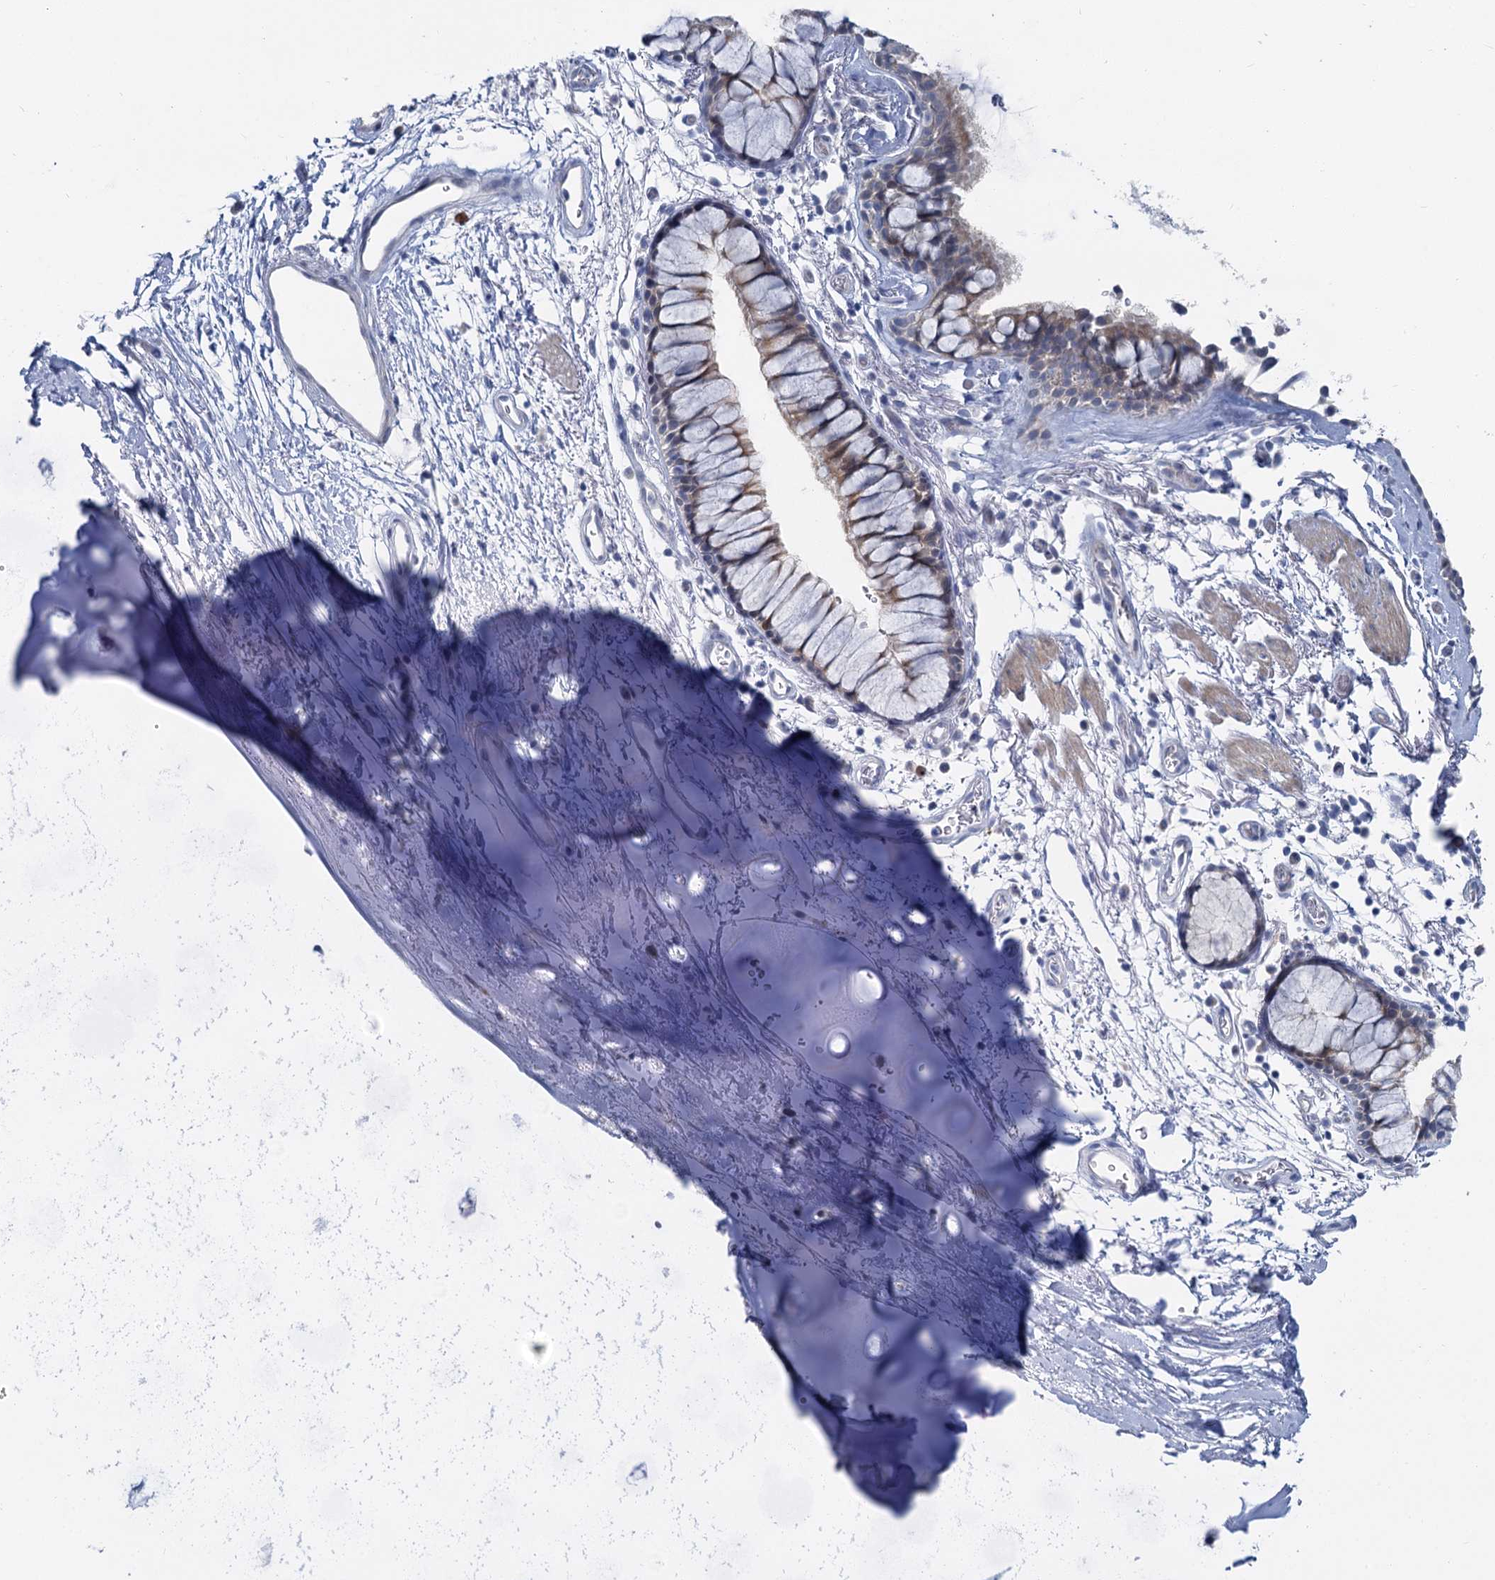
{"staining": {"intensity": "weak", "quantity": "25%-75%", "location": "cytoplasmic/membranous"}, "tissue": "bronchus", "cell_type": "Respiratory epithelial cells", "image_type": "normal", "snomed": [{"axis": "morphology", "description": "Normal tissue, NOS"}, {"axis": "topography", "description": "Bronchus"}], "caption": "This image displays benign bronchus stained with immunohistochemistry (IHC) to label a protein in brown. The cytoplasmic/membranous of respiratory epithelial cells show weak positivity for the protein. Nuclei are counter-stained blue.", "gene": "ACRBP", "patient": {"sex": "male", "age": 65}}